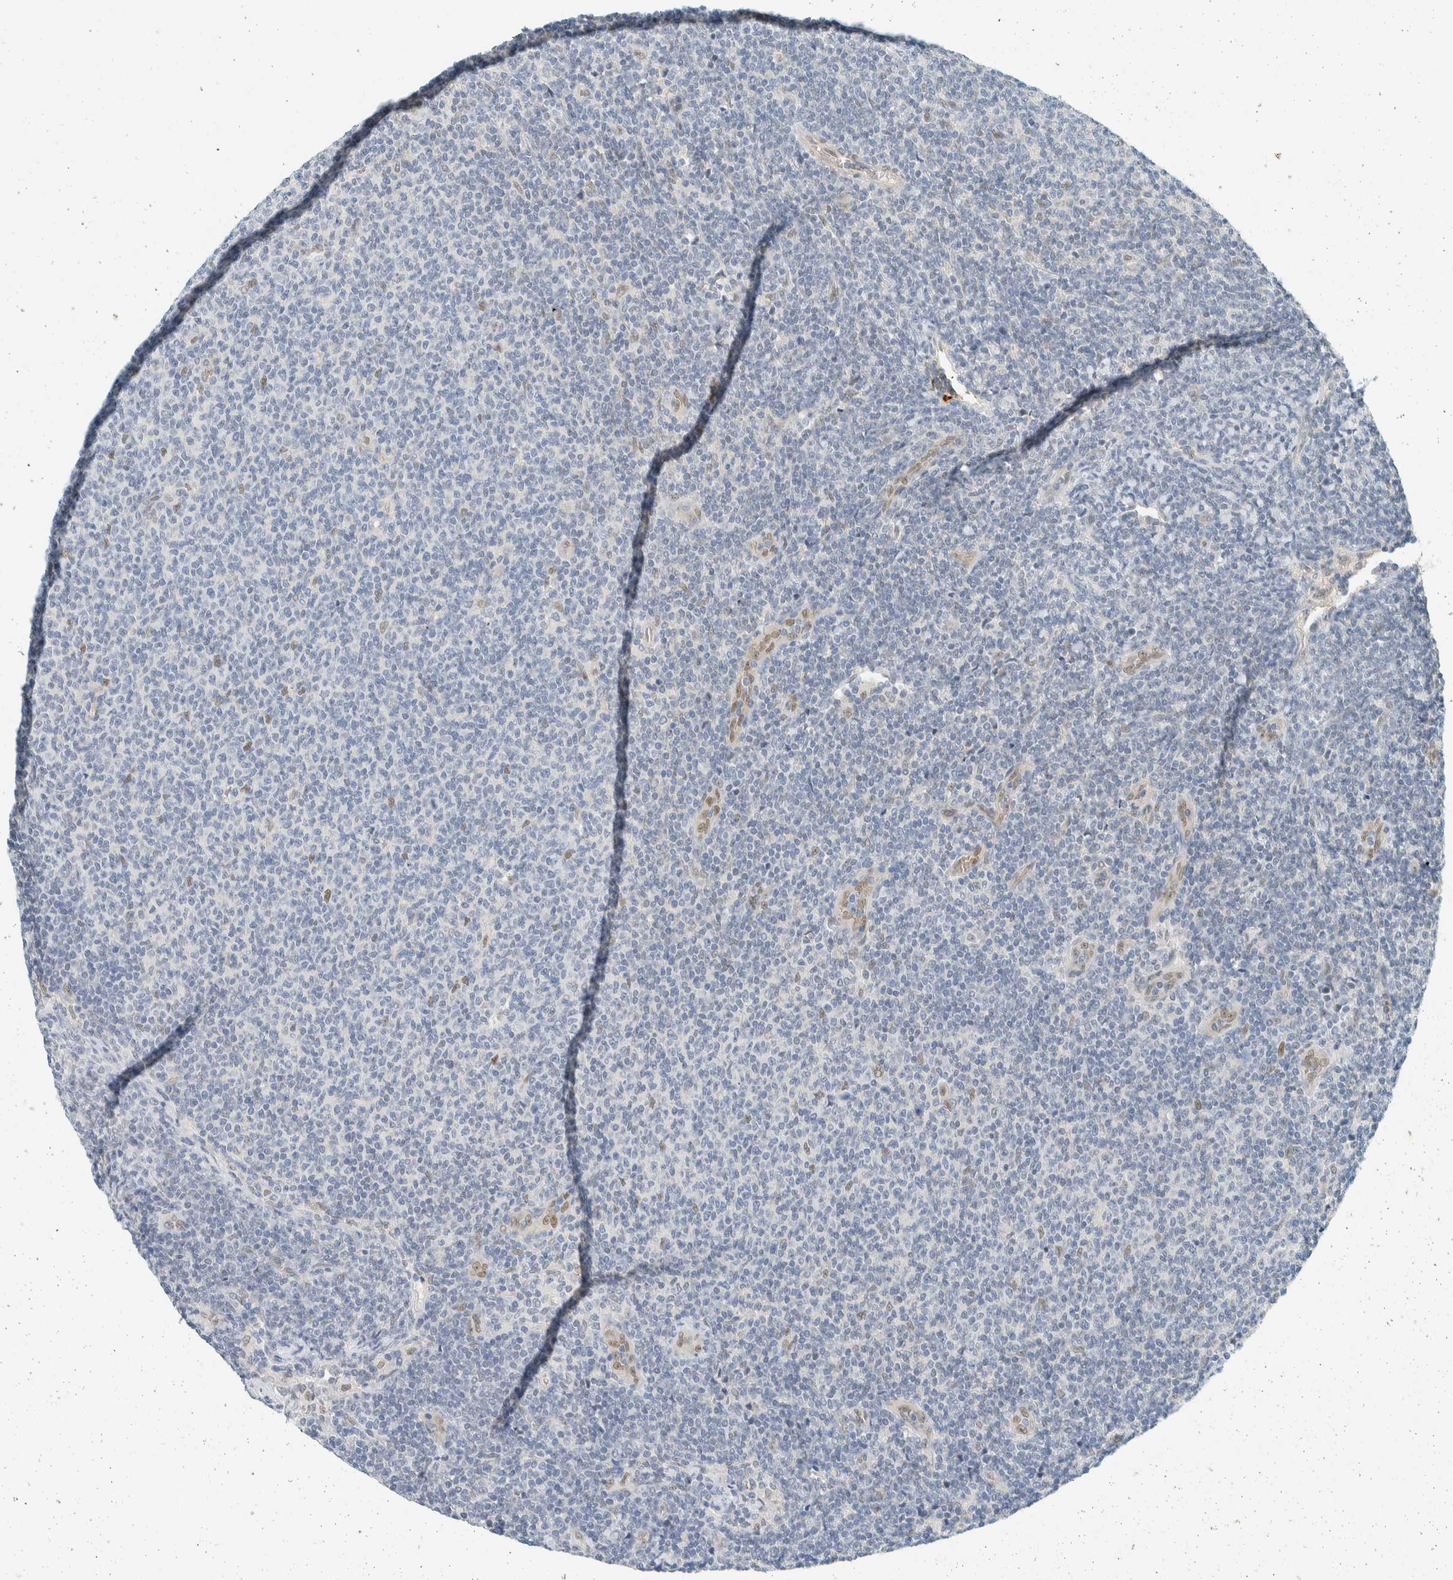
{"staining": {"intensity": "negative", "quantity": "none", "location": "none"}, "tissue": "lymphoma", "cell_type": "Tumor cells", "image_type": "cancer", "snomed": [{"axis": "morphology", "description": "Malignant lymphoma, non-Hodgkin's type, Low grade"}, {"axis": "topography", "description": "Lymph node"}], "caption": "Immunohistochemistry (IHC) photomicrograph of neoplastic tissue: lymphoma stained with DAB displays no significant protein staining in tumor cells.", "gene": "TSTD2", "patient": {"sex": "male", "age": 66}}